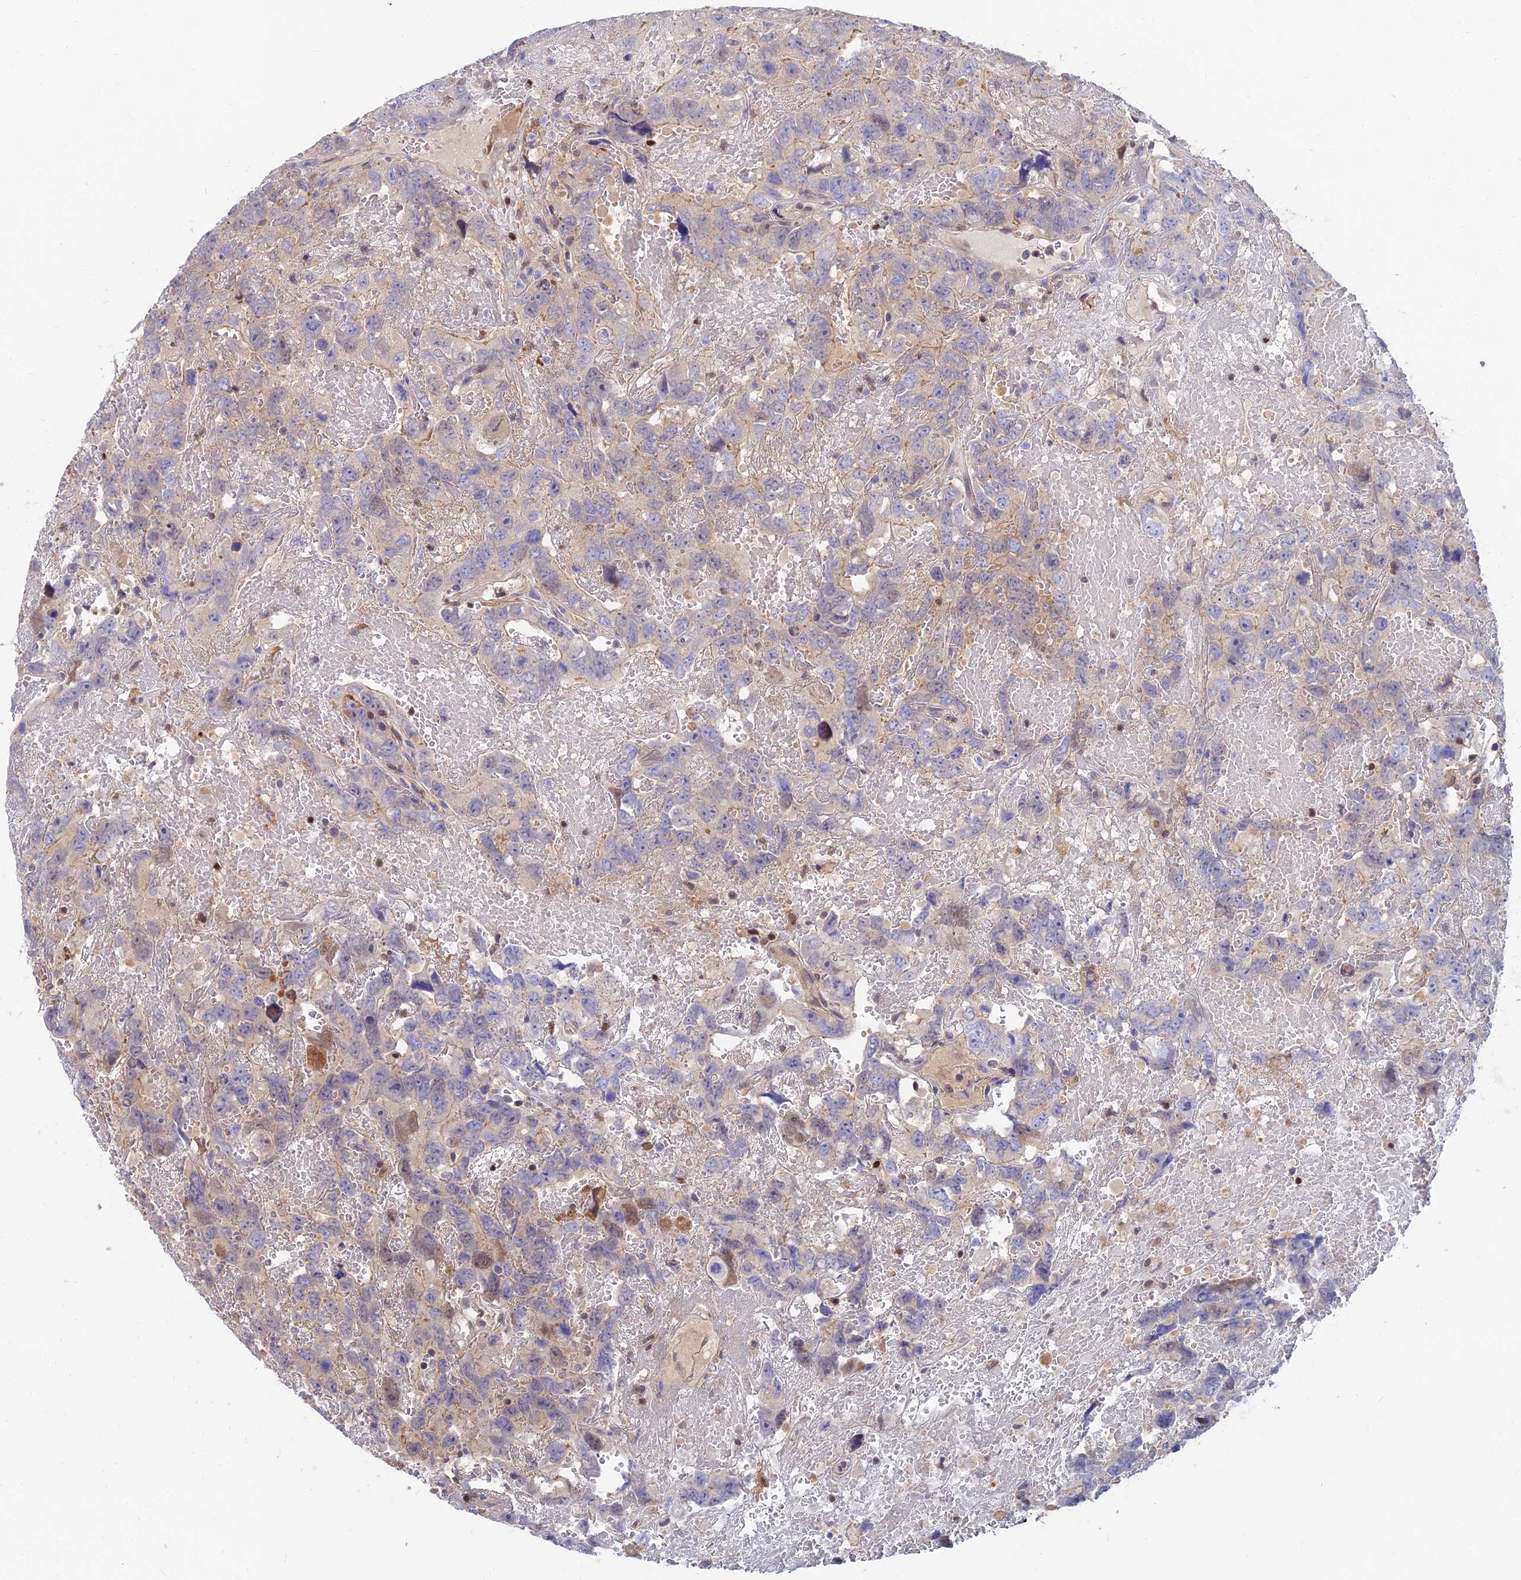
{"staining": {"intensity": "moderate", "quantity": "<25%", "location": "cytoplasmic/membranous"}, "tissue": "testis cancer", "cell_type": "Tumor cells", "image_type": "cancer", "snomed": [{"axis": "morphology", "description": "Carcinoma, Embryonal, NOS"}, {"axis": "topography", "description": "Testis"}], "caption": "Testis cancer (embryonal carcinoma) stained with a protein marker displays moderate staining in tumor cells.", "gene": "DNPEP", "patient": {"sex": "male", "age": 45}}